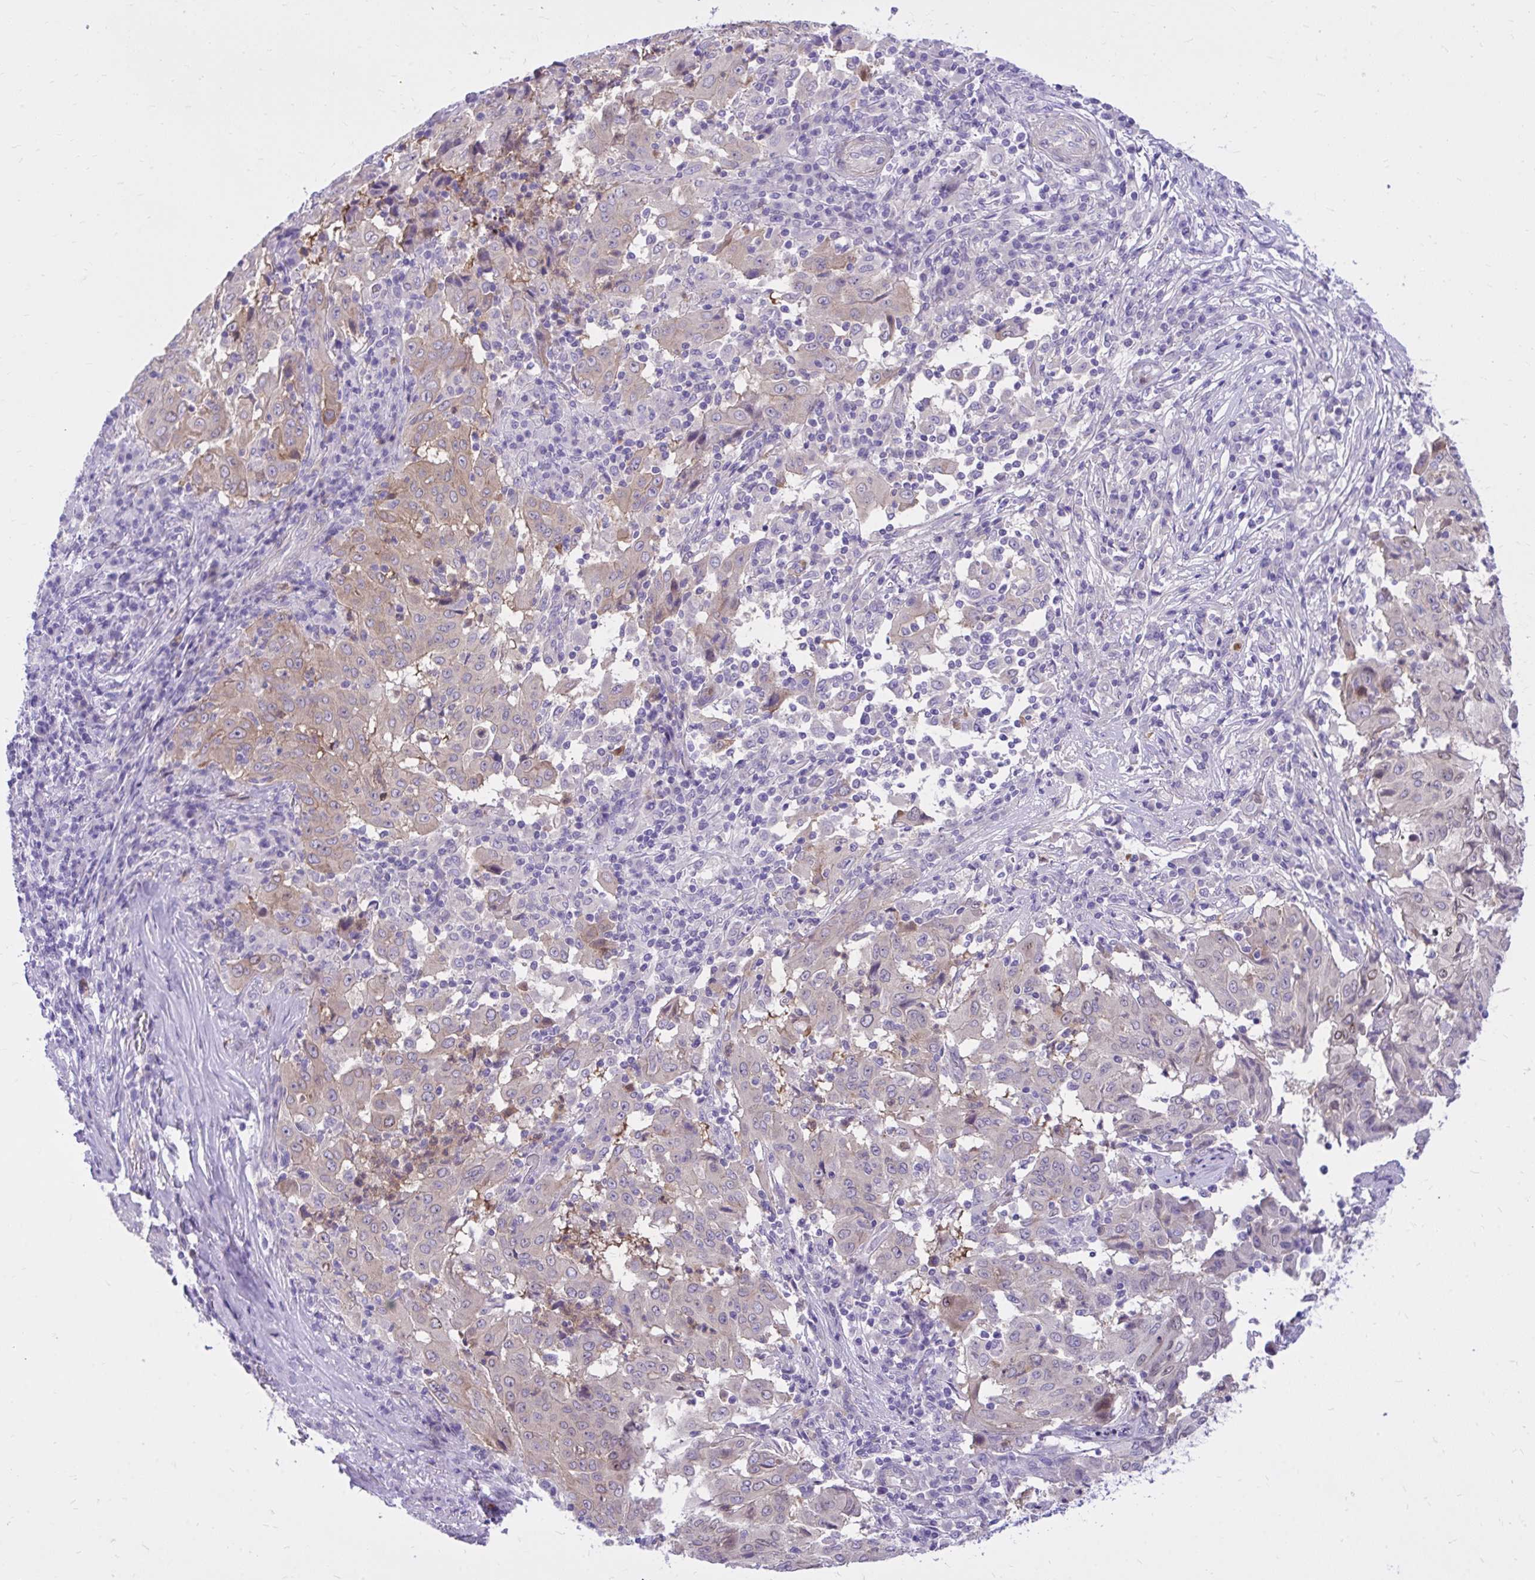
{"staining": {"intensity": "weak", "quantity": "<25%", "location": "cytoplasmic/membranous"}, "tissue": "pancreatic cancer", "cell_type": "Tumor cells", "image_type": "cancer", "snomed": [{"axis": "morphology", "description": "Adenocarcinoma, NOS"}, {"axis": "topography", "description": "Pancreas"}], "caption": "Immunohistochemical staining of human pancreatic cancer (adenocarcinoma) reveals no significant staining in tumor cells. The staining was performed using DAB to visualize the protein expression in brown, while the nuclei were stained in blue with hematoxylin (Magnification: 20x).", "gene": "ADAMTSL1", "patient": {"sex": "male", "age": 63}}